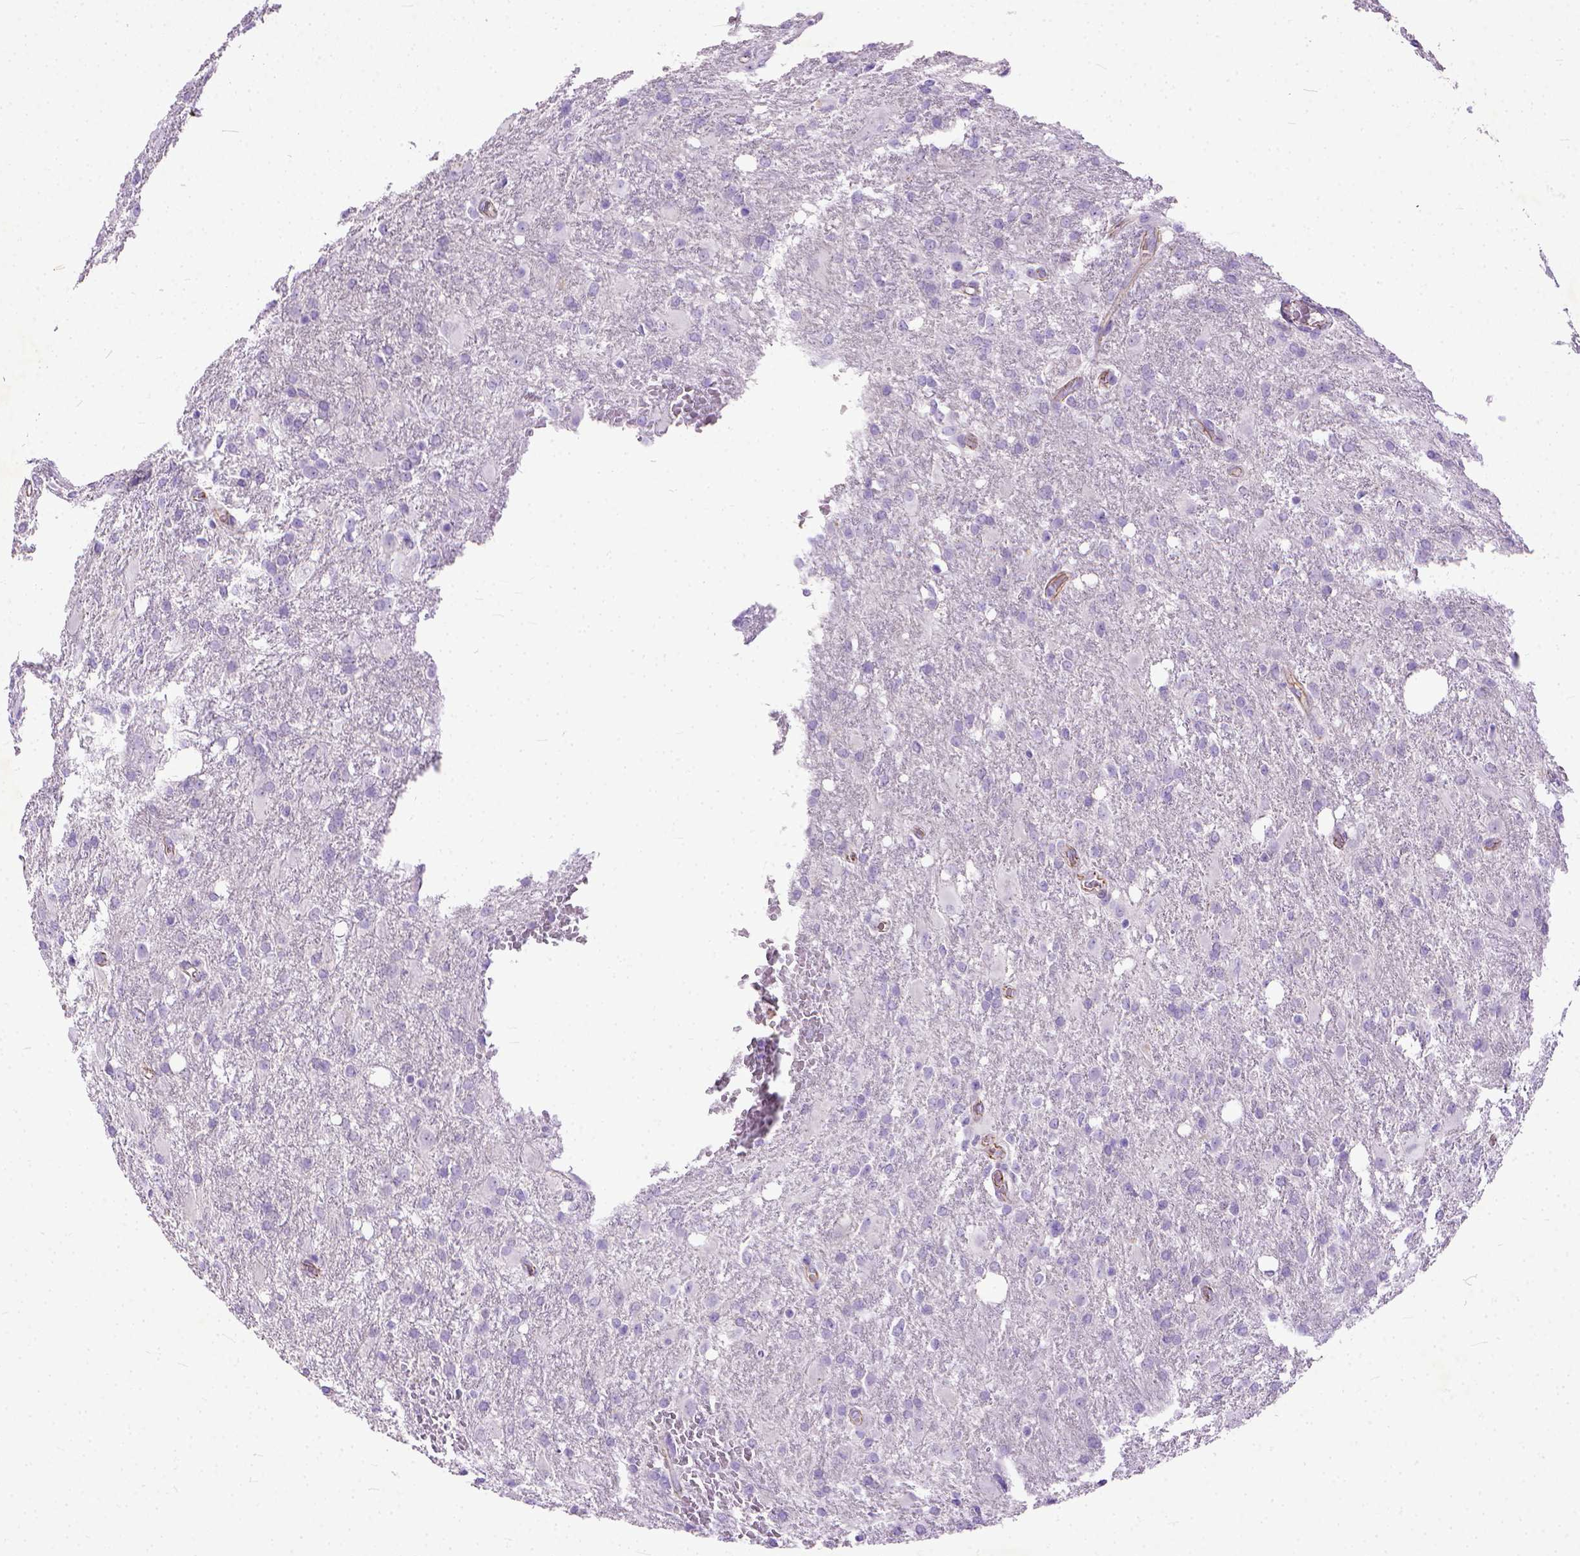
{"staining": {"intensity": "negative", "quantity": "none", "location": "none"}, "tissue": "glioma", "cell_type": "Tumor cells", "image_type": "cancer", "snomed": [{"axis": "morphology", "description": "Glioma, malignant, High grade"}, {"axis": "topography", "description": "Brain"}], "caption": "This is an immunohistochemistry (IHC) histopathology image of human glioma. There is no expression in tumor cells.", "gene": "ADGRF1", "patient": {"sex": "male", "age": 68}}